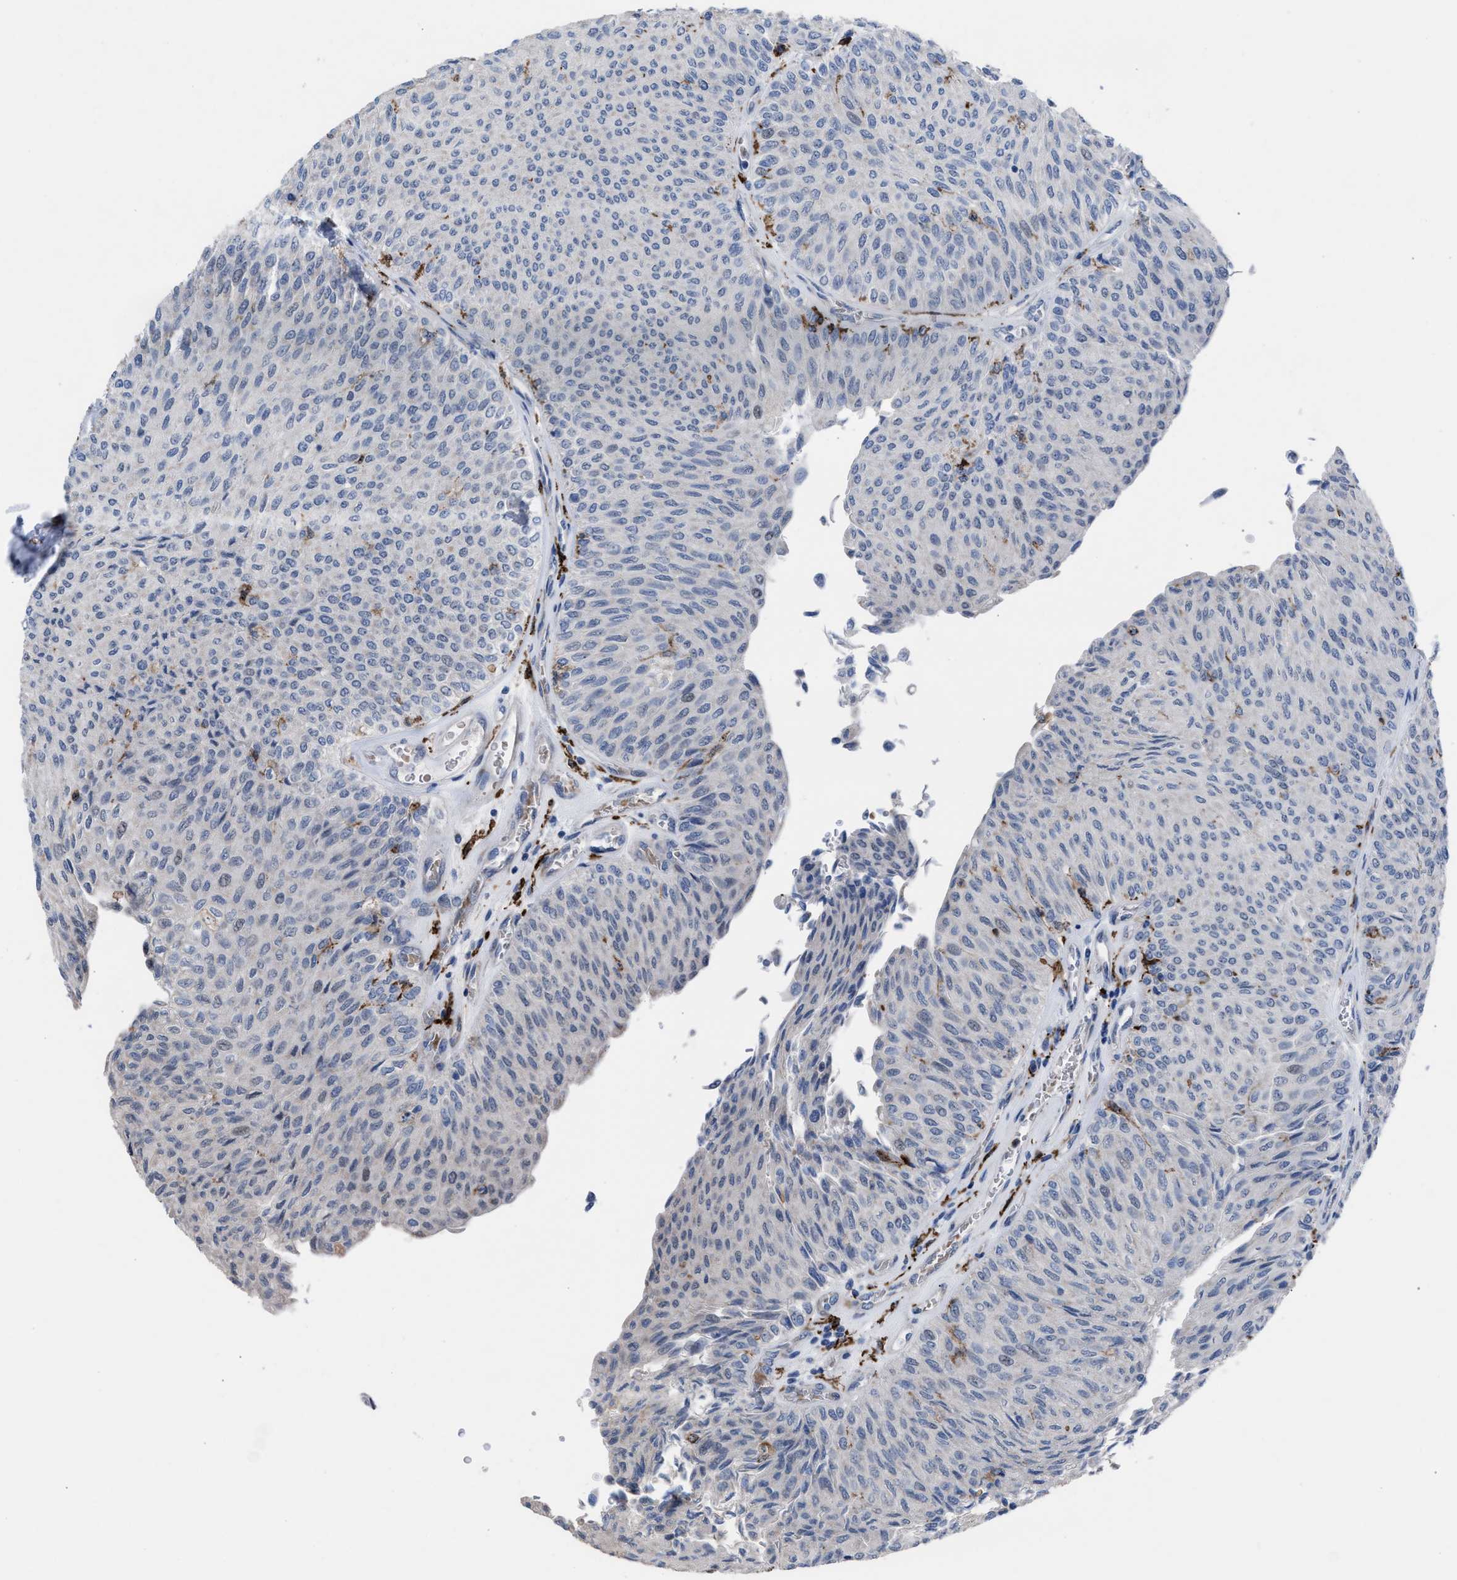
{"staining": {"intensity": "negative", "quantity": "none", "location": "none"}, "tissue": "urothelial cancer", "cell_type": "Tumor cells", "image_type": "cancer", "snomed": [{"axis": "morphology", "description": "Urothelial carcinoma, Low grade"}, {"axis": "topography", "description": "Urinary bladder"}], "caption": "Human low-grade urothelial carcinoma stained for a protein using immunohistochemistry displays no expression in tumor cells.", "gene": "SLC47A1", "patient": {"sex": "male", "age": 78}}